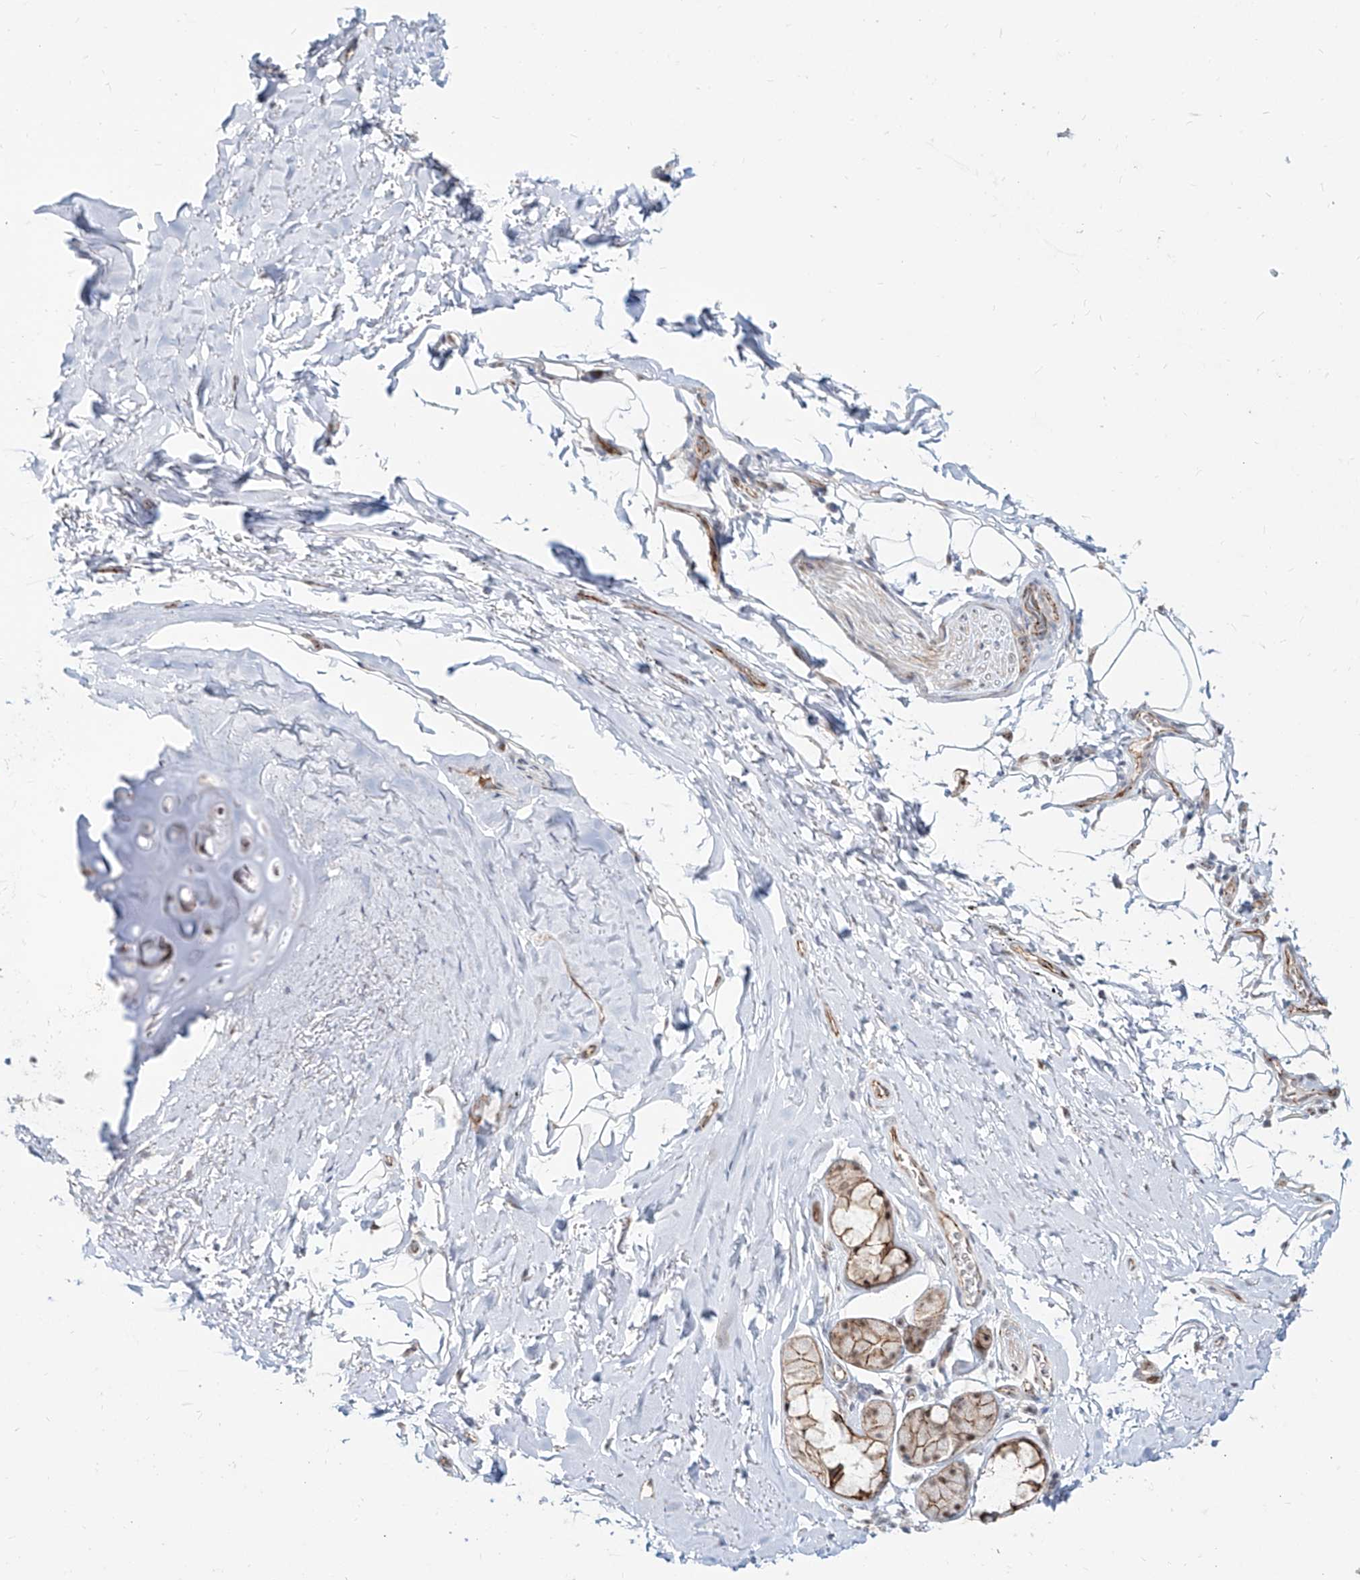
{"staining": {"intensity": "strong", "quantity": ">75%", "location": "cytoplasmic/membranous,nuclear"}, "tissue": "bronchus", "cell_type": "Respiratory epithelial cells", "image_type": "normal", "snomed": [{"axis": "morphology", "description": "Normal tissue, NOS"}, {"axis": "topography", "description": "Cartilage tissue"}, {"axis": "topography", "description": "Bronchus"}, {"axis": "topography", "description": "Lung"}], "caption": "Immunohistochemistry (IHC) photomicrograph of normal bronchus: human bronchus stained using IHC demonstrates high levels of strong protein expression localized specifically in the cytoplasmic/membranous,nuclear of respiratory epithelial cells, appearing as a cytoplasmic/membranous,nuclear brown color.", "gene": "ZNF710", "patient": {"sex": "male", "age": 64}}